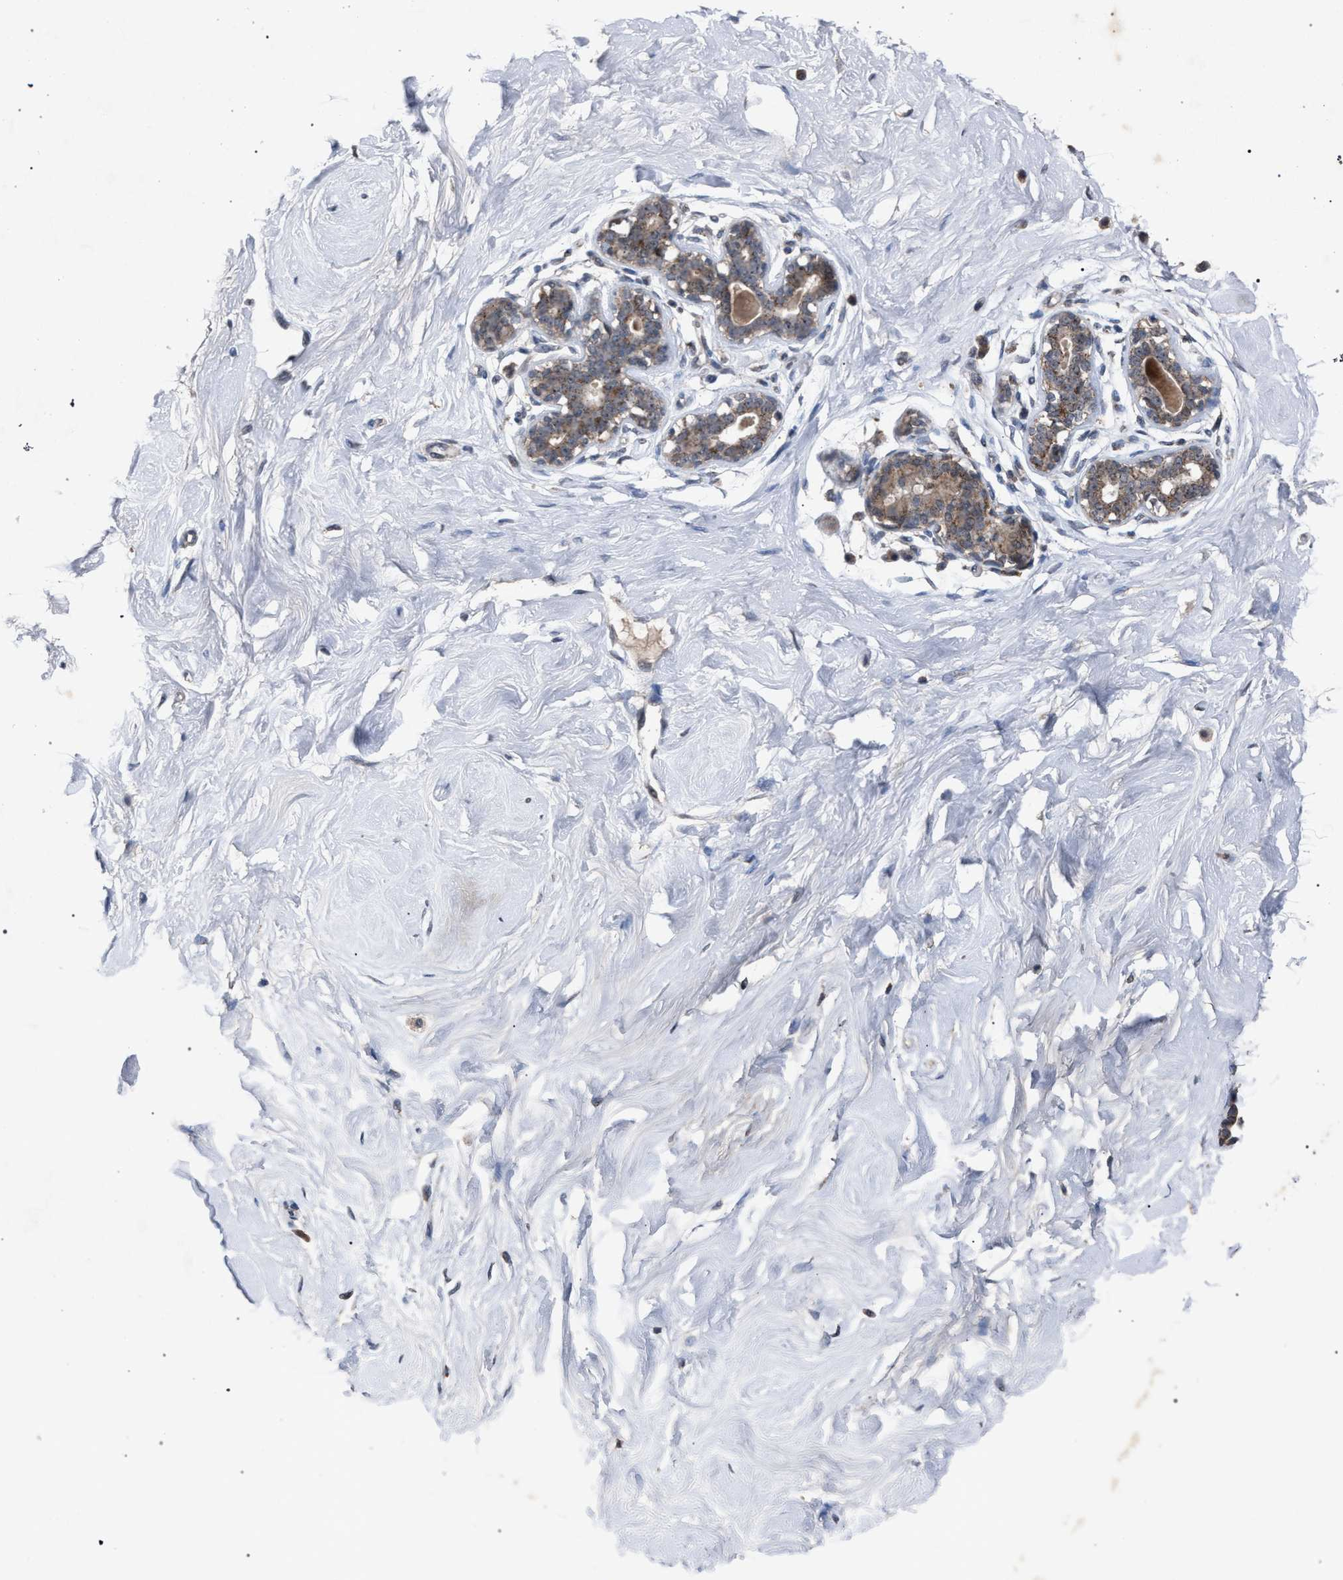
{"staining": {"intensity": "weak", "quantity": ">75%", "location": "cytoplasmic/membranous"}, "tissue": "breast", "cell_type": "Glandular cells", "image_type": "normal", "snomed": [{"axis": "morphology", "description": "Normal tissue, NOS"}, {"axis": "topography", "description": "Breast"}], "caption": "Protein staining displays weak cytoplasmic/membranous staining in approximately >75% of glandular cells in unremarkable breast.", "gene": "HSD17B4", "patient": {"sex": "female", "age": 23}}